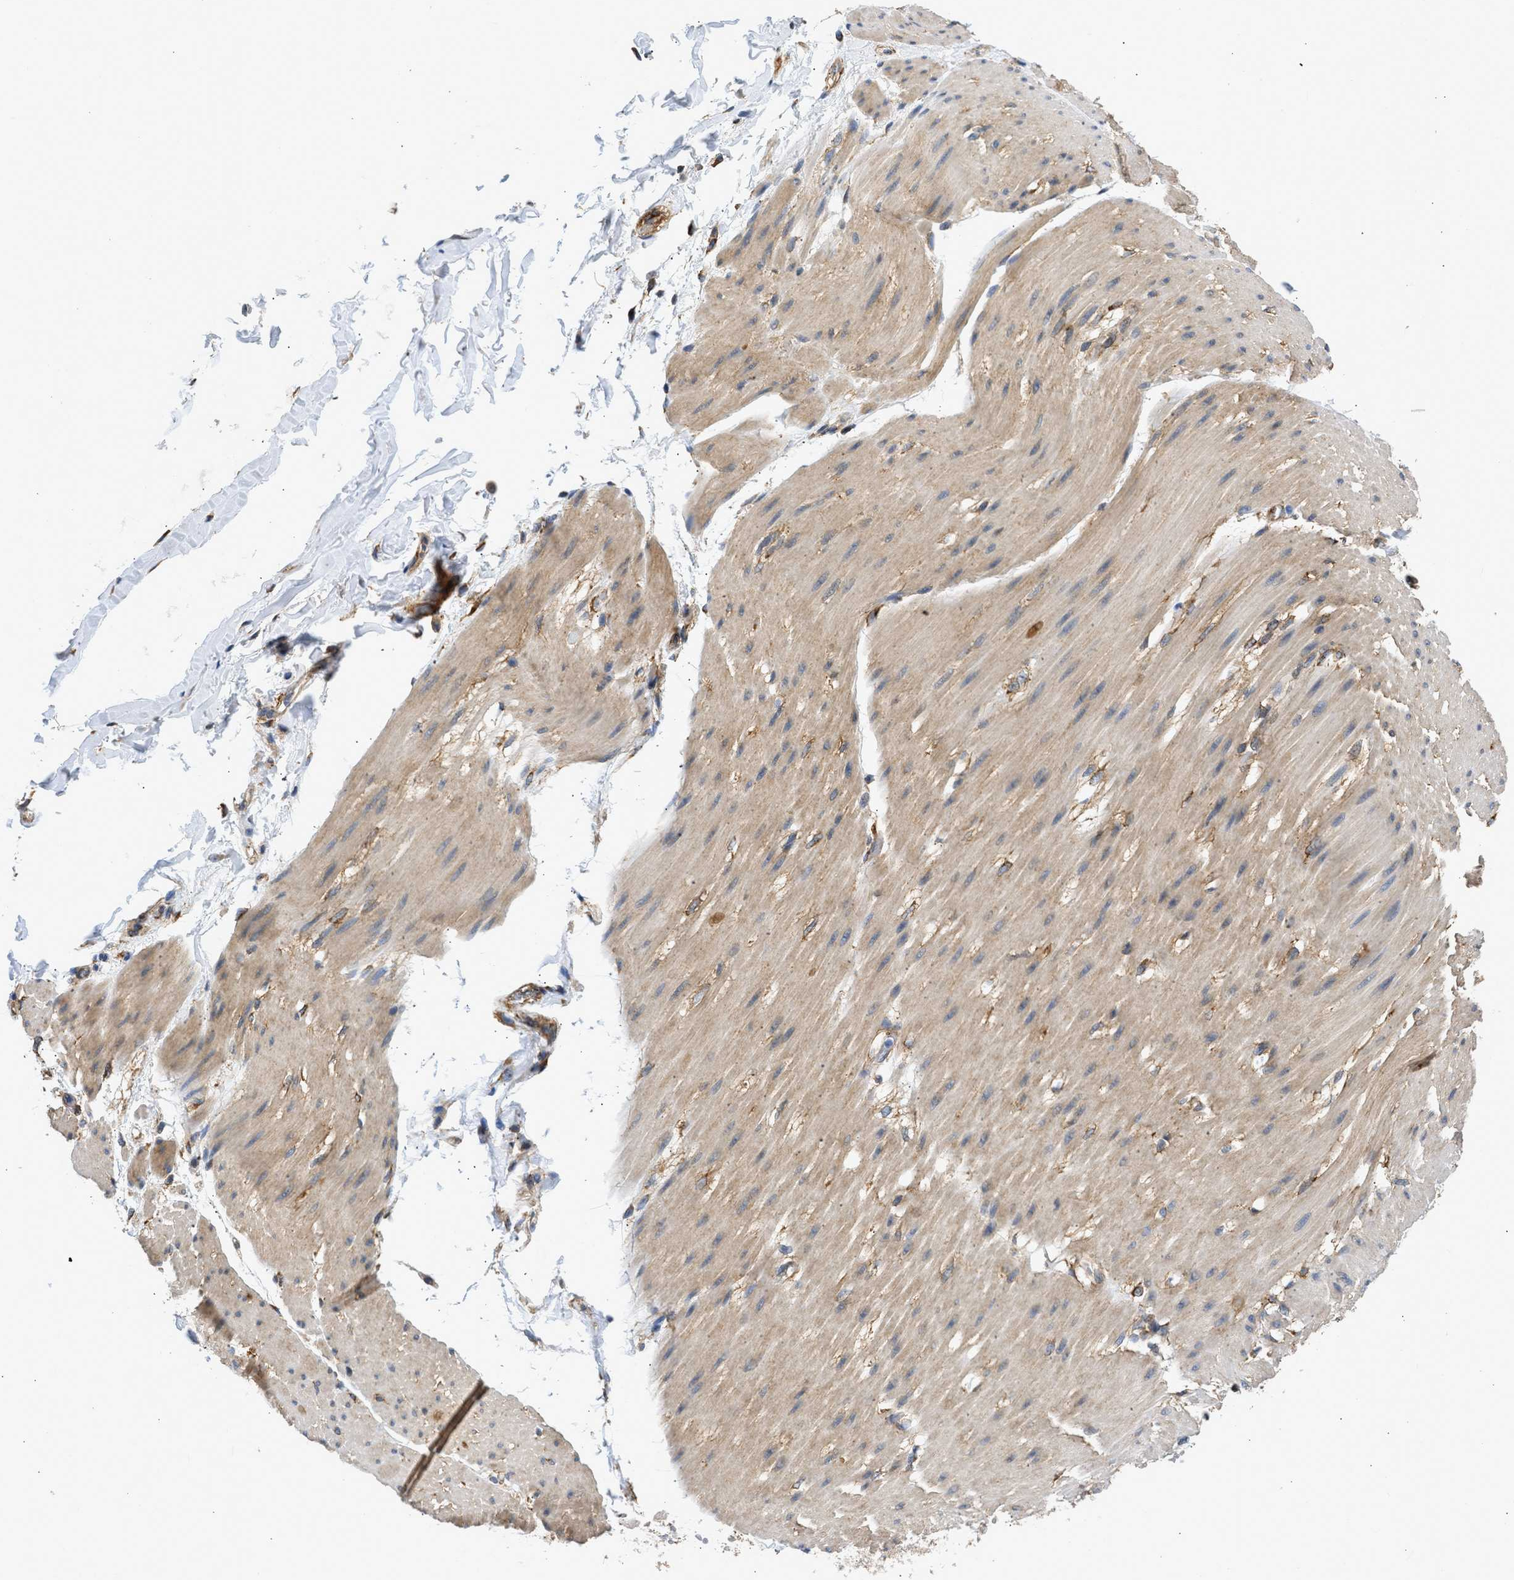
{"staining": {"intensity": "negative", "quantity": "none", "location": "none"}, "tissue": "adipose tissue", "cell_type": "Adipocytes", "image_type": "normal", "snomed": [{"axis": "morphology", "description": "Normal tissue, NOS"}, {"axis": "morphology", "description": "Adenocarcinoma, NOS"}, {"axis": "topography", "description": "Duodenum"}, {"axis": "topography", "description": "Peripheral nerve tissue"}], "caption": "Image shows no protein staining in adipocytes of unremarkable adipose tissue. (DAB (3,3'-diaminobenzidine) immunohistochemistry, high magnification).", "gene": "SEPTIN2", "patient": {"sex": "female", "age": 60}}